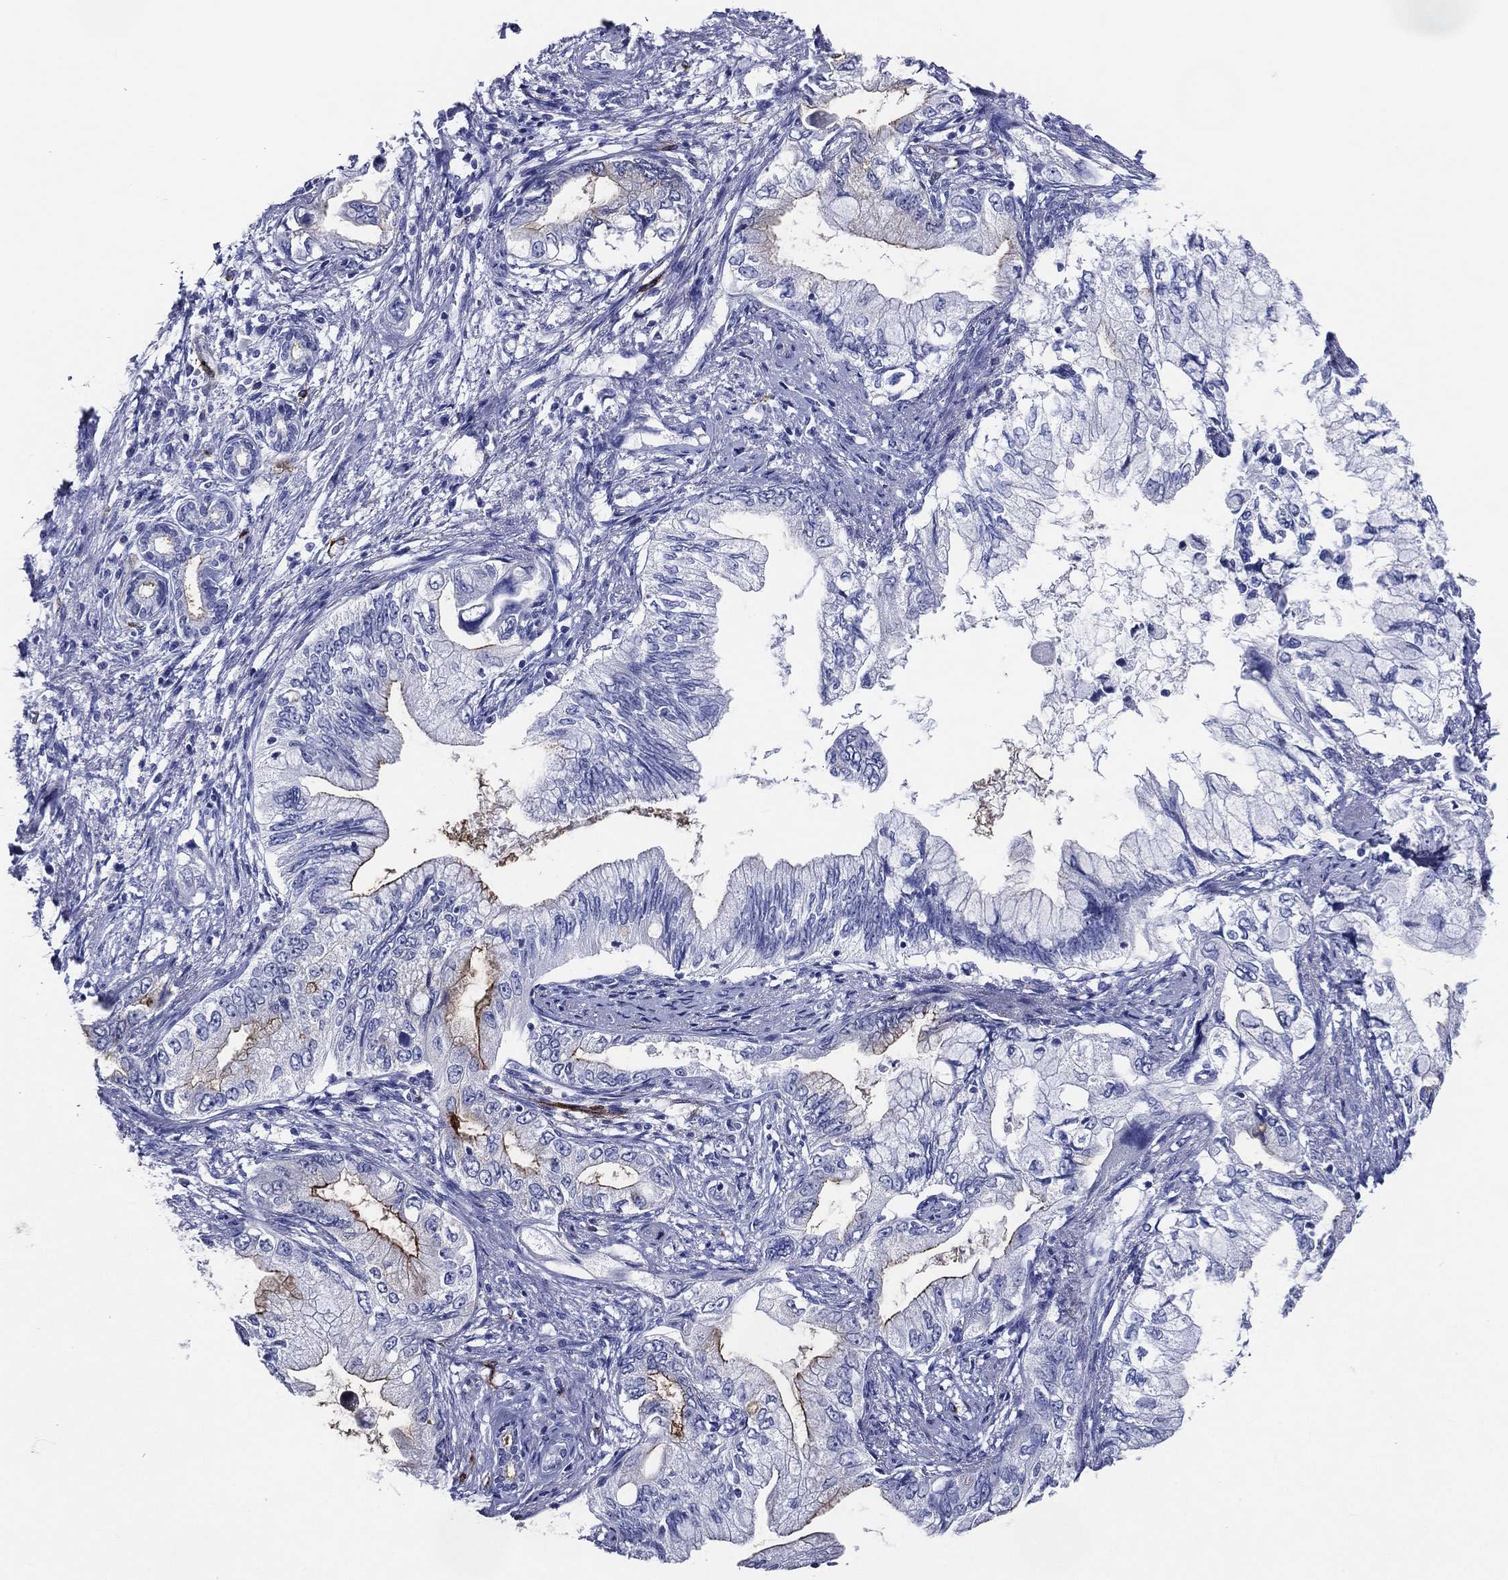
{"staining": {"intensity": "strong", "quantity": "<25%", "location": "cytoplasmic/membranous"}, "tissue": "pancreatic cancer", "cell_type": "Tumor cells", "image_type": "cancer", "snomed": [{"axis": "morphology", "description": "Adenocarcinoma, NOS"}, {"axis": "topography", "description": "Pancreas"}], "caption": "Protein staining of adenocarcinoma (pancreatic) tissue shows strong cytoplasmic/membranous positivity in about <25% of tumor cells.", "gene": "ACE2", "patient": {"sex": "female", "age": 73}}